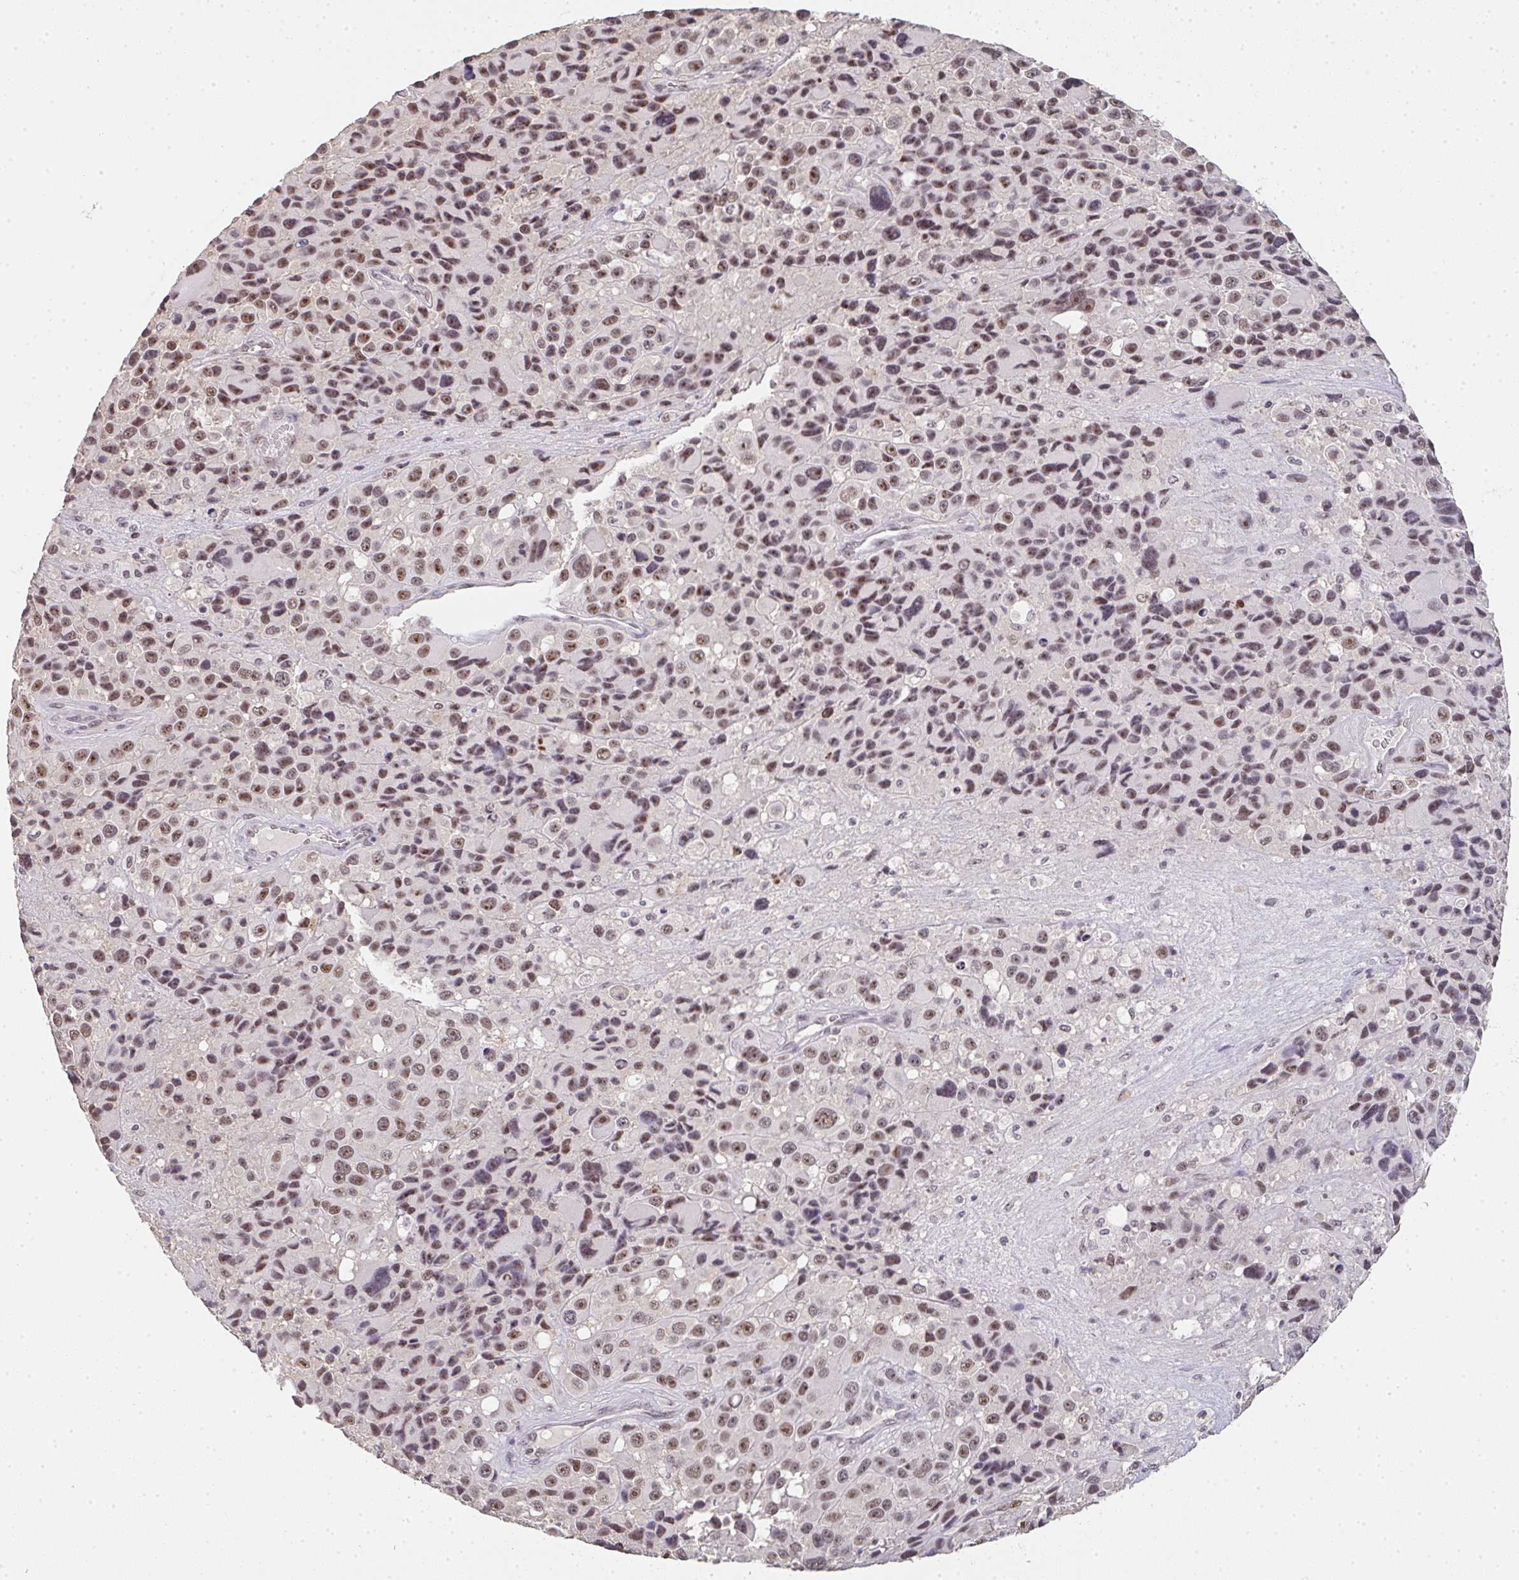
{"staining": {"intensity": "moderate", "quantity": ">75%", "location": "nuclear"}, "tissue": "melanoma", "cell_type": "Tumor cells", "image_type": "cancer", "snomed": [{"axis": "morphology", "description": "Malignant melanoma, Metastatic site"}, {"axis": "topography", "description": "Lymph node"}], "caption": "Approximately >75% of tumor cells in human melanoma reveal moderate nuclear protein expression as visualized by brown immunohistochemical staining.", "gene": "DKC1", "patient": {"sex": "female", "age": 65}}